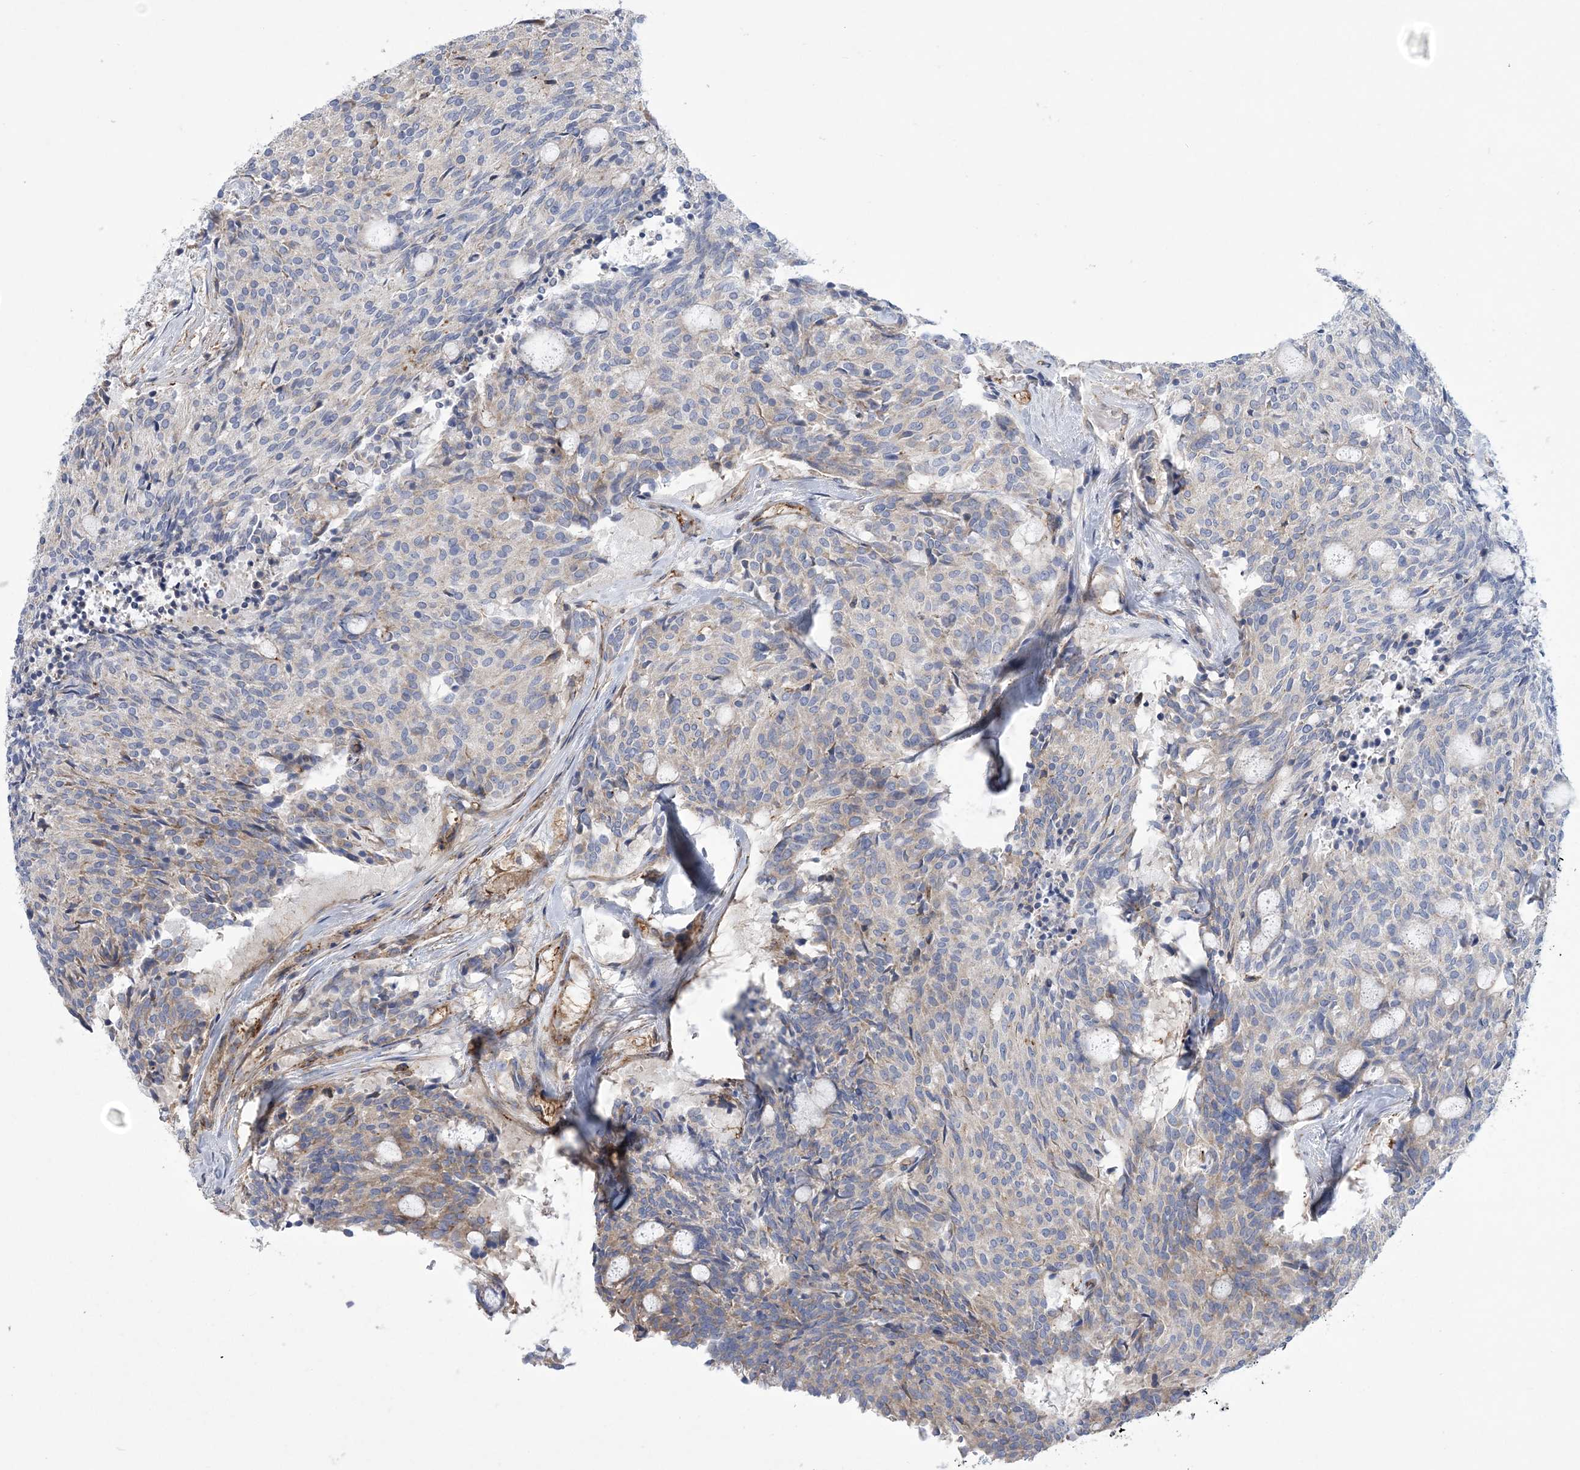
{"staining": {"intensity": "weak", "quantity": "<25%", "location": "cytoplasmic/membranous"}, "tissue": "carcinoid", "cell_type": "Tumor cells", "image_type": "cancer", "snomed": [{"axis": "morphology", "description": "Carcinoid, malignant, NOS"}, {"axis": "topography", "description": "Pancreas"}], "caption": "A high-resolution histopathology image shows IHC staining of carcinoid, which reveals no significant staining in tumor cells.", "gene": "ARSJ", "patient": {"sex": "female", "age": 54}}